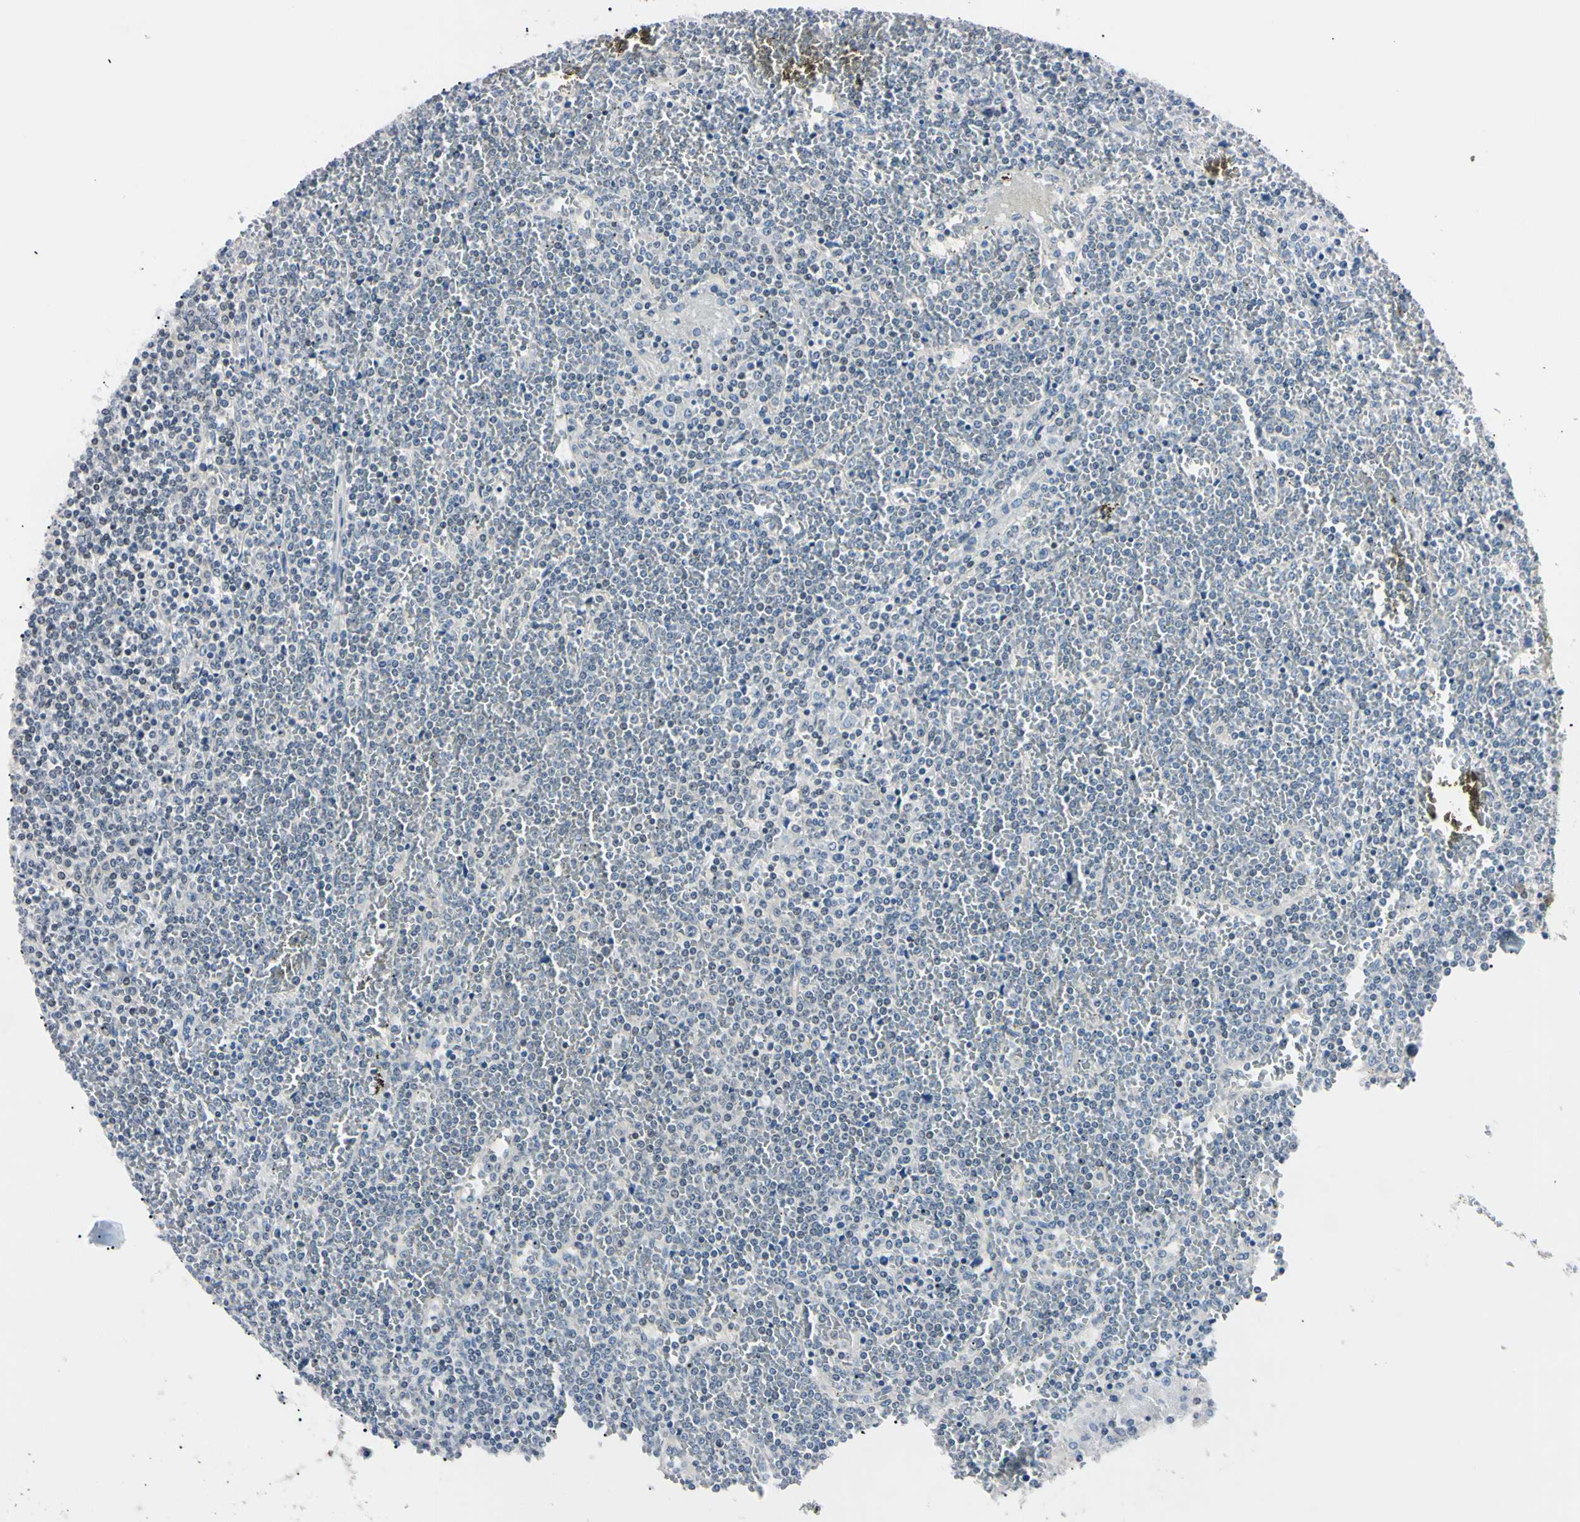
{"staining": {"intensity": "negative", "quantity": "none", "location": "none"}, "tissue": "lymphoma", "cell_type": "Tumor cells", "image_type": "cancer", "snomed": [{"axis": "morphology", "description": "Malignant lymphoma, non-Hodgkin's type, Low grade"}, {"axis": "topography", "description": "Spleen"}], "caption": "Tumor cells show no significant protein expression in low-grade malignant lymphoma, non-Hodgkin's type.", "gene": "C1orf174", "patient": {"sex": "female", "age": 19}}